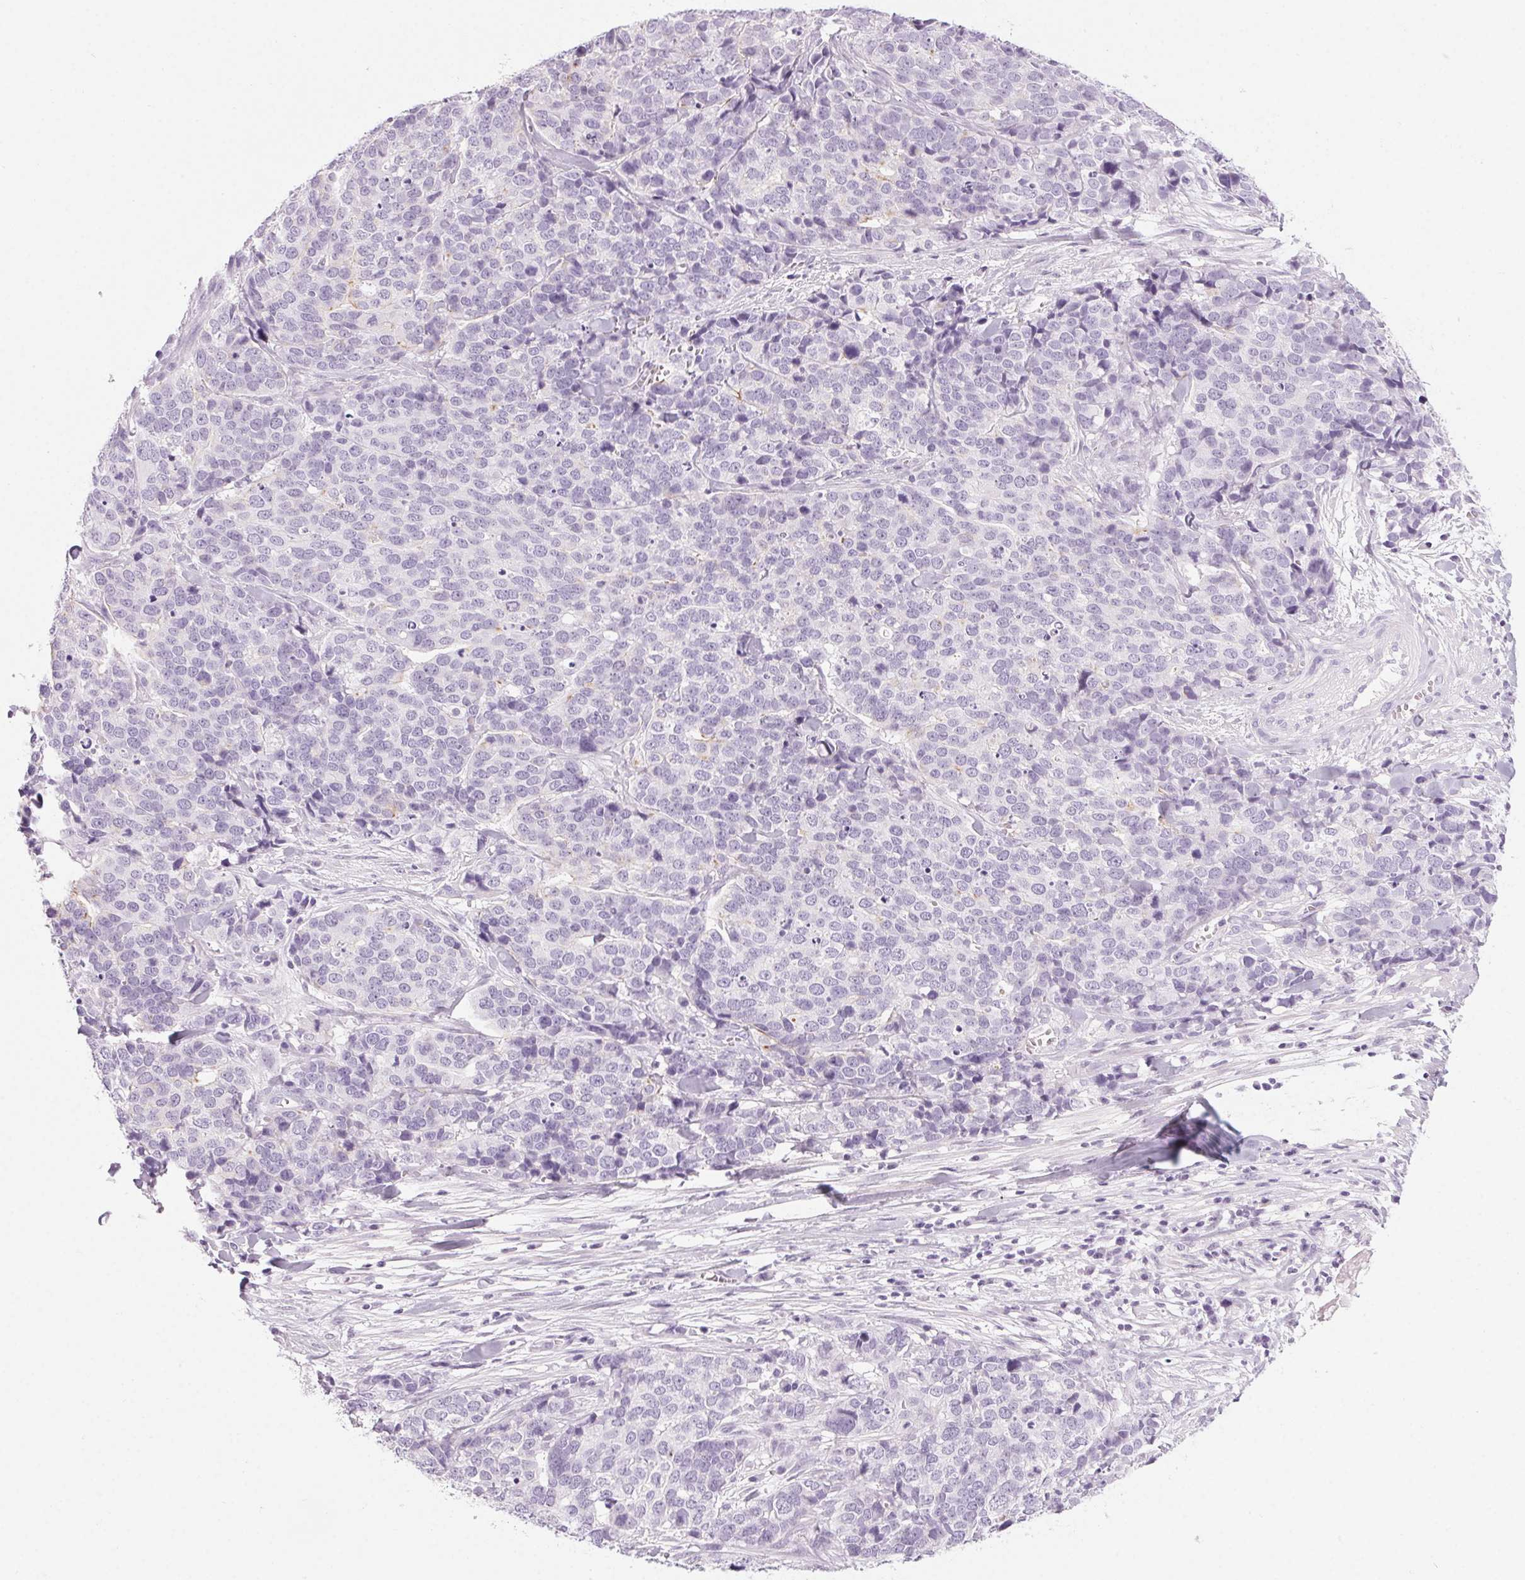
{"staining": {"intensity": "negative", "quantity": "none", "location": "none"}, "tissue": "ovarian cancer", "cell_type": "Tumor cells", "image_type": "cancer", "snomed": [{"axis": "morphology", "description": "Carcinoma, endometroid"}, {"axis": "topography", "description": "Ovary"}], "caption": "This micrograph is of endometroid carcinoma (ovarian) stained with immunohistochemistry to label a protein in brown with the nuclei are counter-stained blue. There is no positivity in tumor cells.", "gene": "LRP2", "patient": {"sex": "female", "age": 65}}